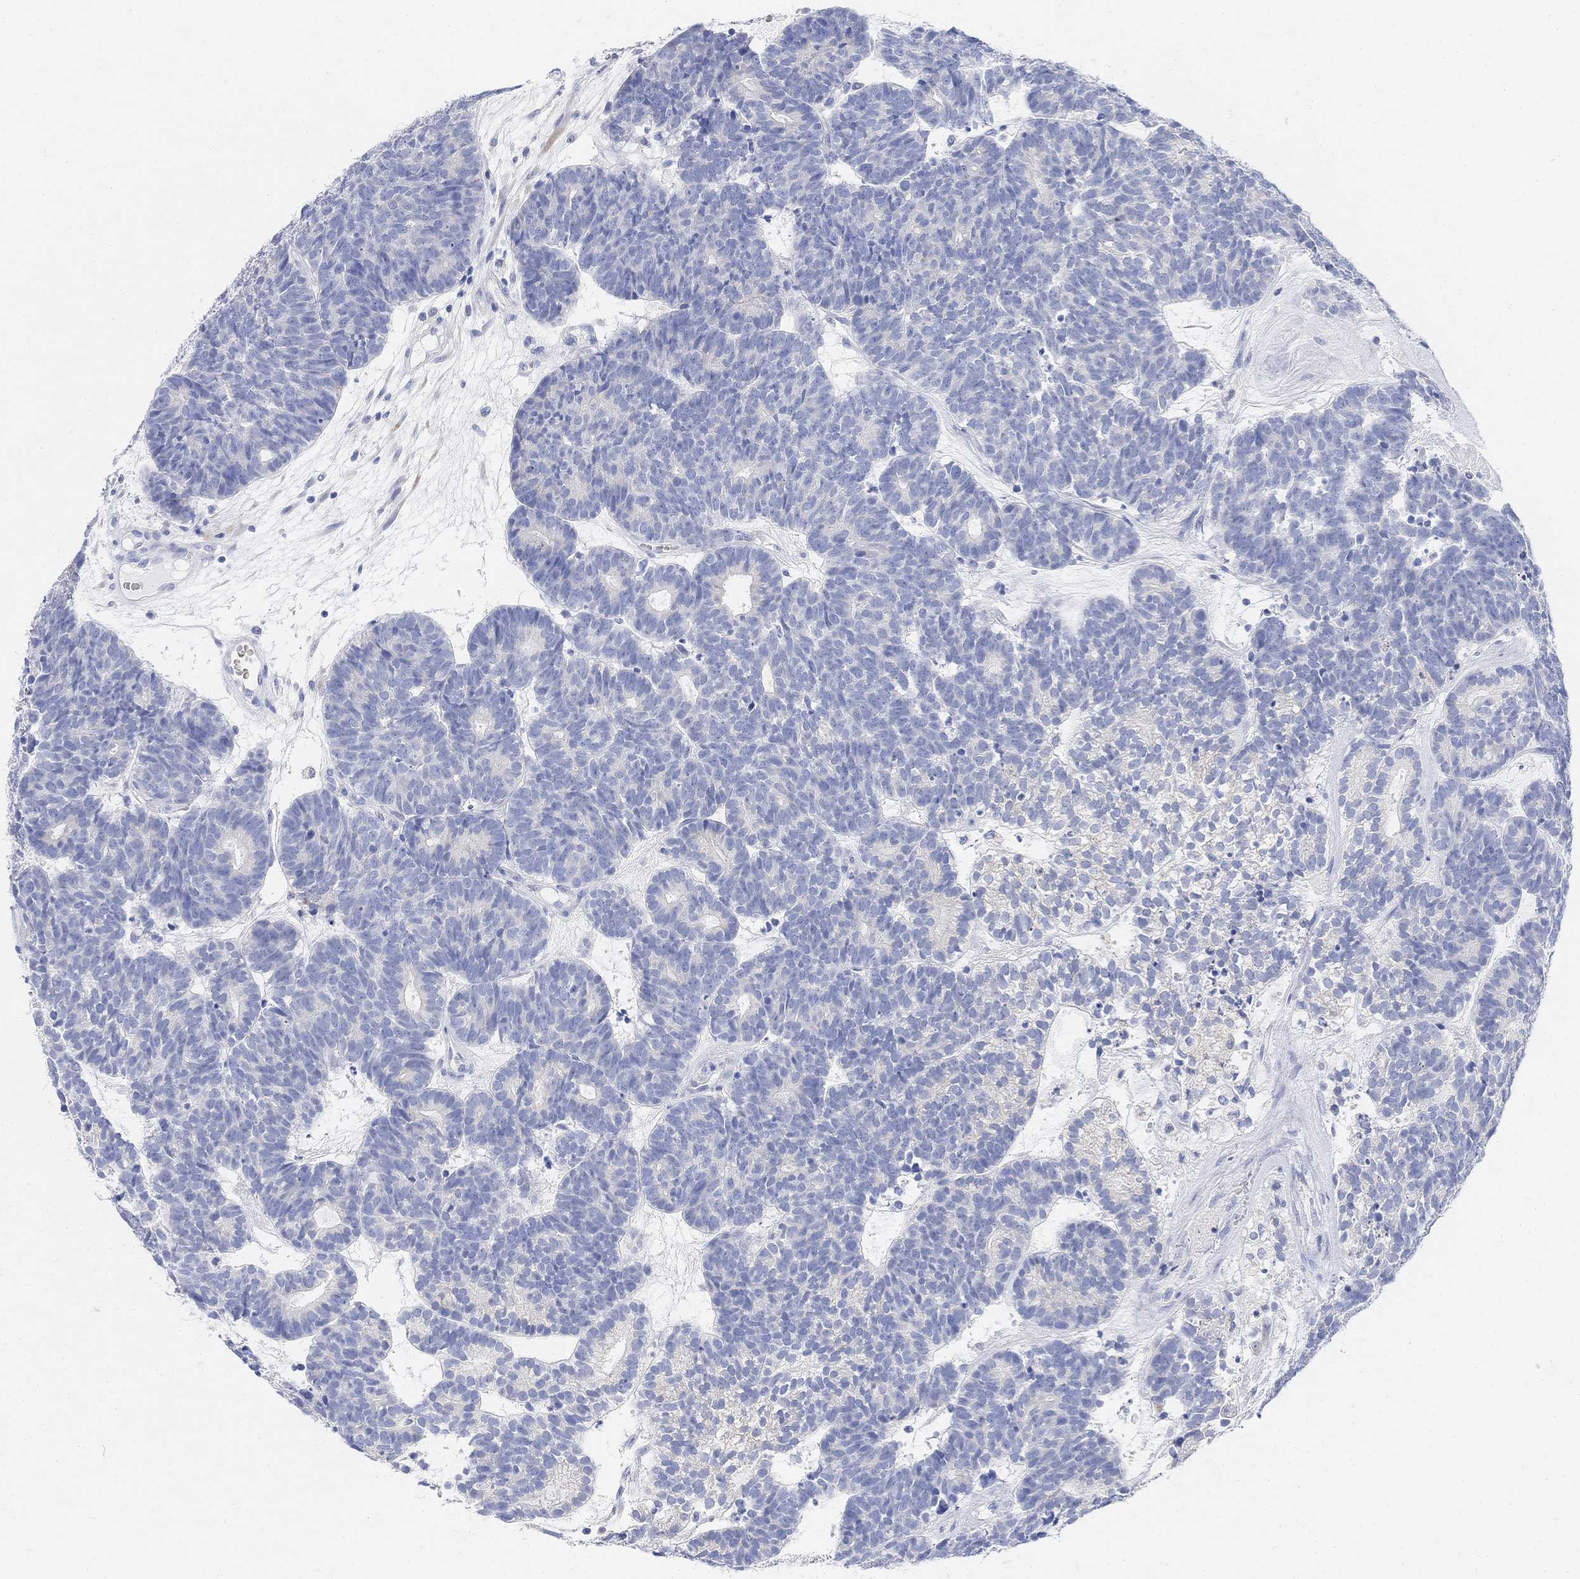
{"staining": {"intensity": "negative", "quantity": "none", "location": "none"}, "tissue": "head and neck cancer", "cell_type": "Tumor cells", "image_type": "cancer", "snomed": [{"axis": "morphology", "description": "Adenocarcinoma, NOS"}, {"axis": "topography", "description": "Head-Neck"}], "caption": "DAB immunohistochemical staining of human head and neck cancer displays no significant staining in tumor cells.", "gene": "RETNLB", "patient": {"sex": "female", "age": 81}}